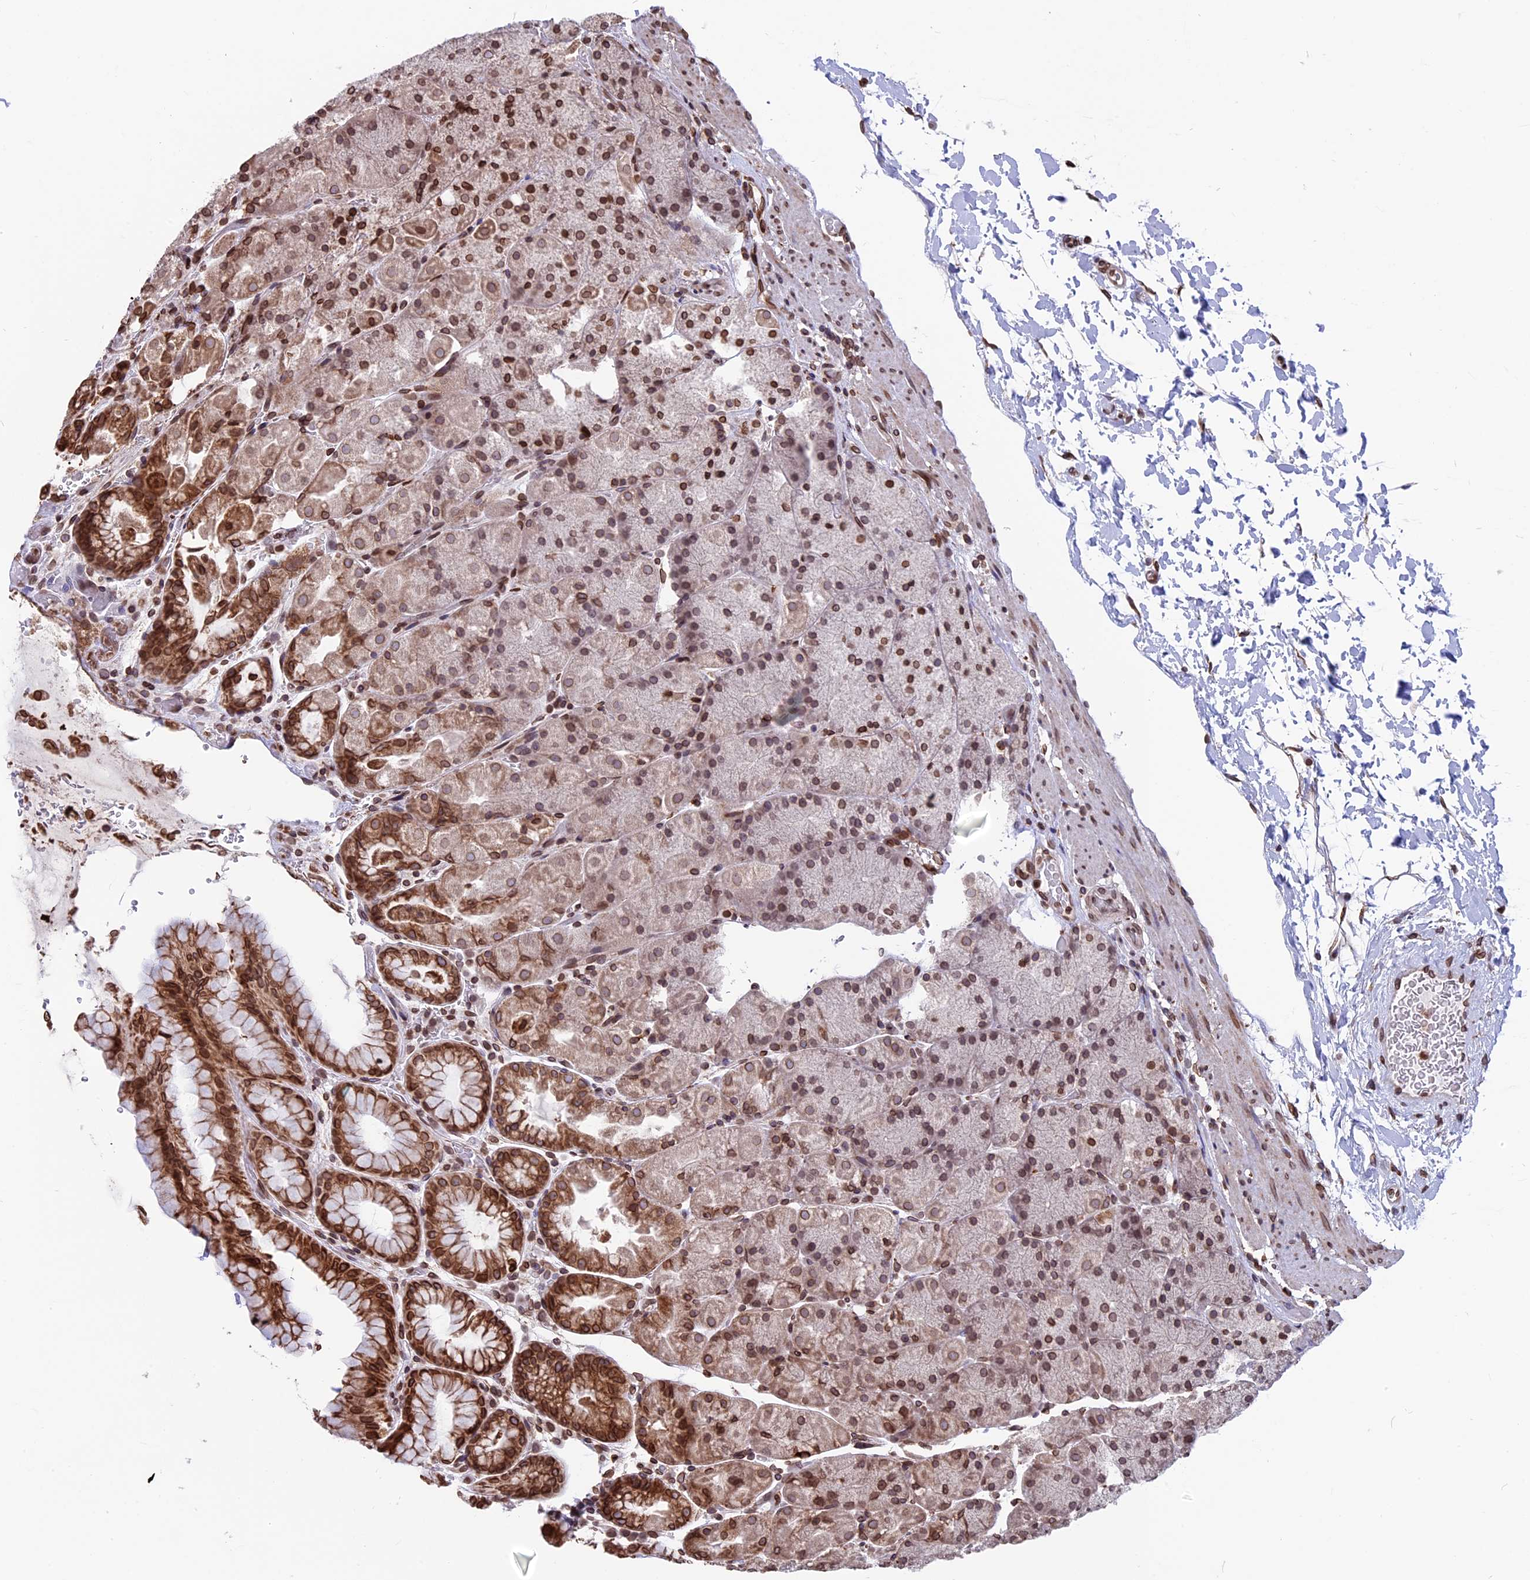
{"staining": {"intensity": "moderate", "quantity": ">75%", "location": "cytoplasmic/membranous,nuclear"}, "tissue": "stomach", "cell_type": "Glandular cells", "image_type": "normal", "snomed": [{"axis": "morphology", "description": "Normal tissue, NOS"}, {"axis": "topography", "description": "Stomach, upper"}, {"axis": "topography", "description": "Stomach, lower"}], "caption": "A micrograph of human stomach stained for a protein shows moderate cytoplasmic/membranous,nuclear brown staining in glandular cells. The staining was performed using DAB (3,3'-diaminobenzidine) to visualize the protein expression in brown, while the nuclei were stained in blue with hematoxylin (Magnification: 20x).", "gene": "PTCHD4", "patient": {"sex": "male", "age": 67}}